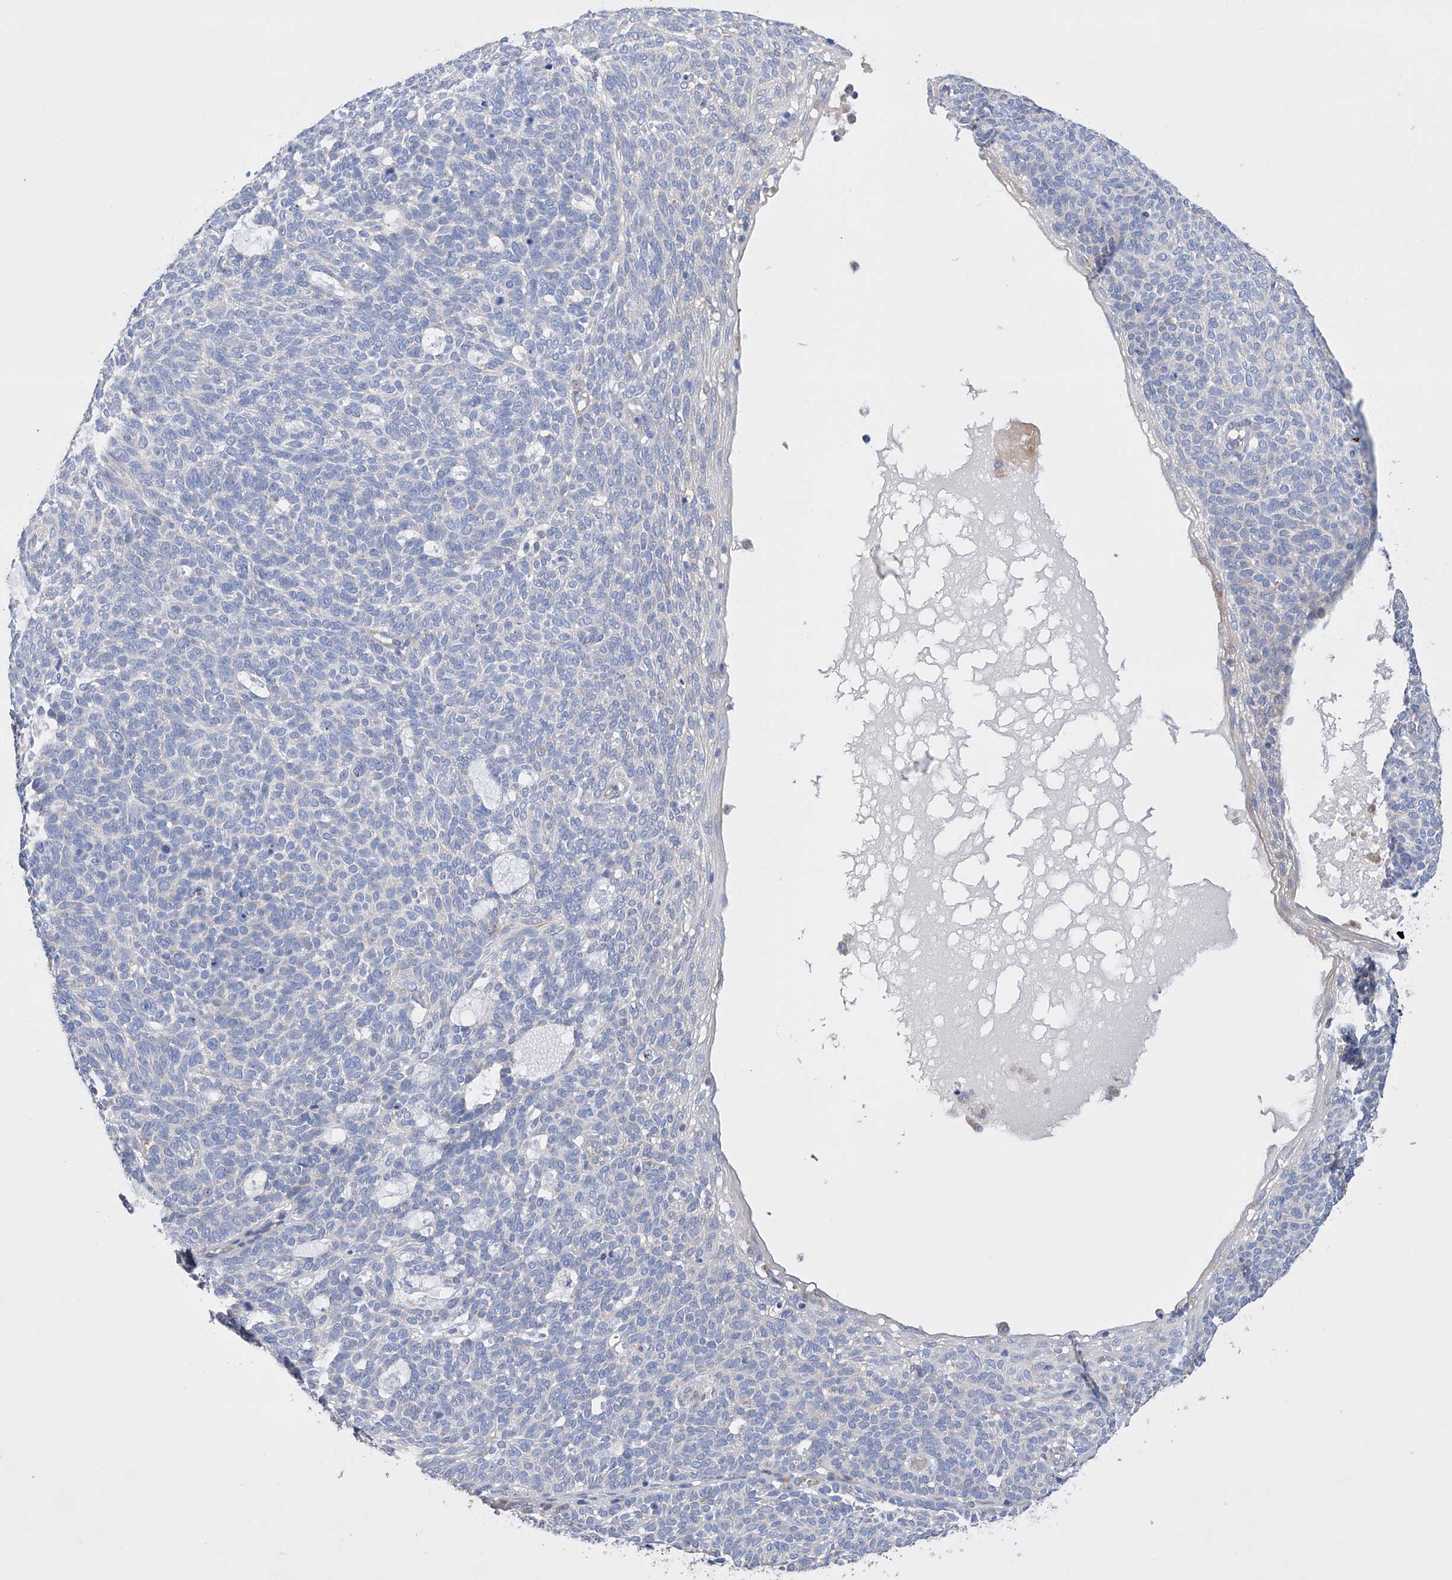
{"staining": {"intensity": "negative", "quantity": "none", "location": "none"}, "tissue": "skin cancer", "cell_type": "Tumor cells", "image_type": "cancer", "snomed": [{"axis": "morphology", "description": "Squamous cell carcinoma, NOS"}, {"axis": "topography", "description": "Skin"}], "caption": "A micrograph of human skin cancer is negative for staining in tumor cells.", "gene": "AFG1L", "patient": {"sex": "female", "age": 90}}